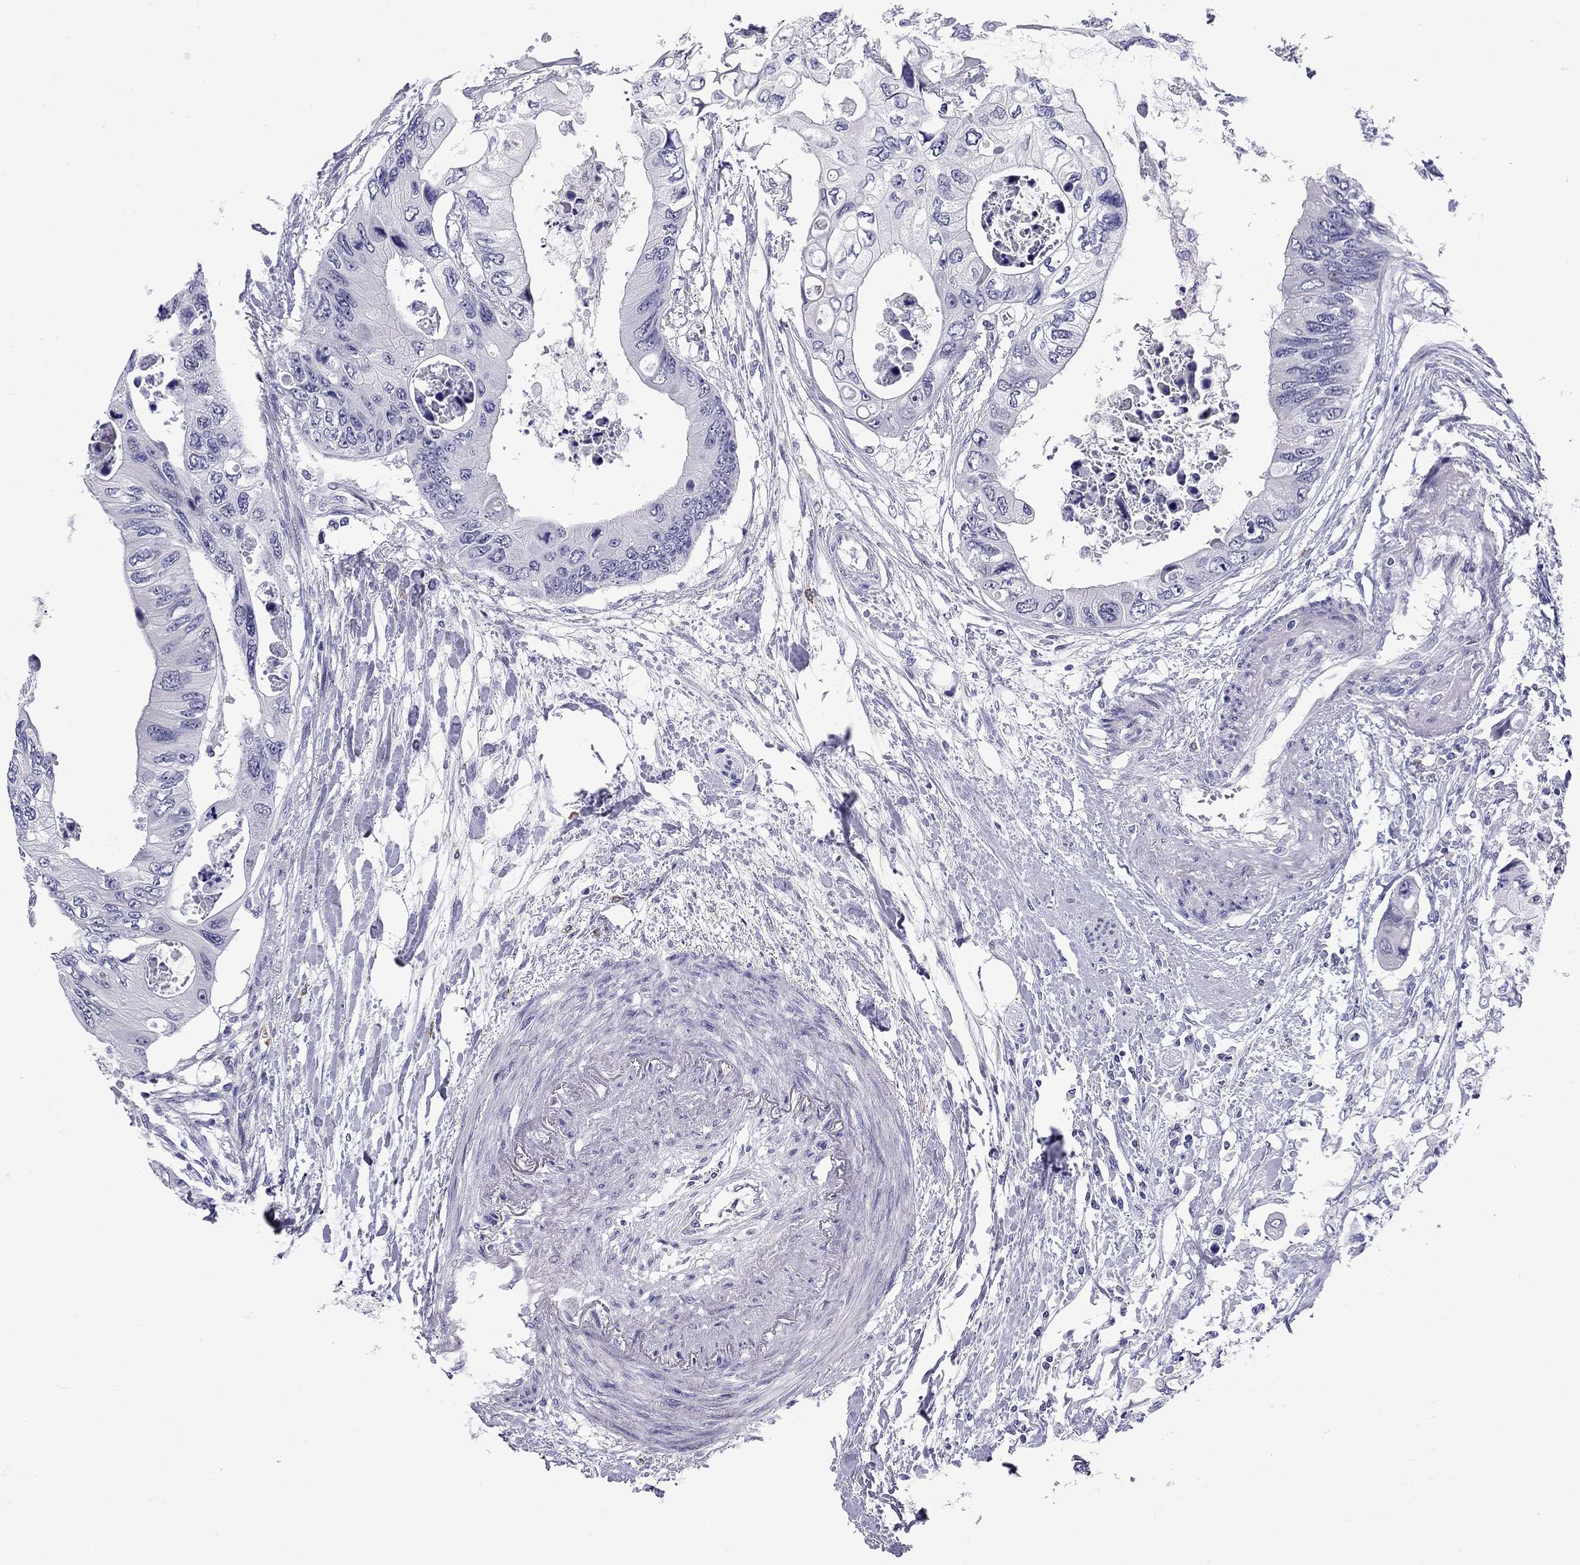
{"staining": {"intensity": "negative", "quantity": "none", "location": "none"}, "tissue": "colorectal cancer", "cell_type": "Tumor cells", "image_type": "cancer", "snomed": [{"axis": "morphology", "description": "Adenocarcinoma, NOS"}, {"axis": "topography", "description": "Rectum"}], "caption": "Protein analysis of colorectal cancer (adenocarcinoma) reveals no significant staining in tumor cells.", "gene": "C8orf88", "patient": {"sex": "male", "age": 63}}